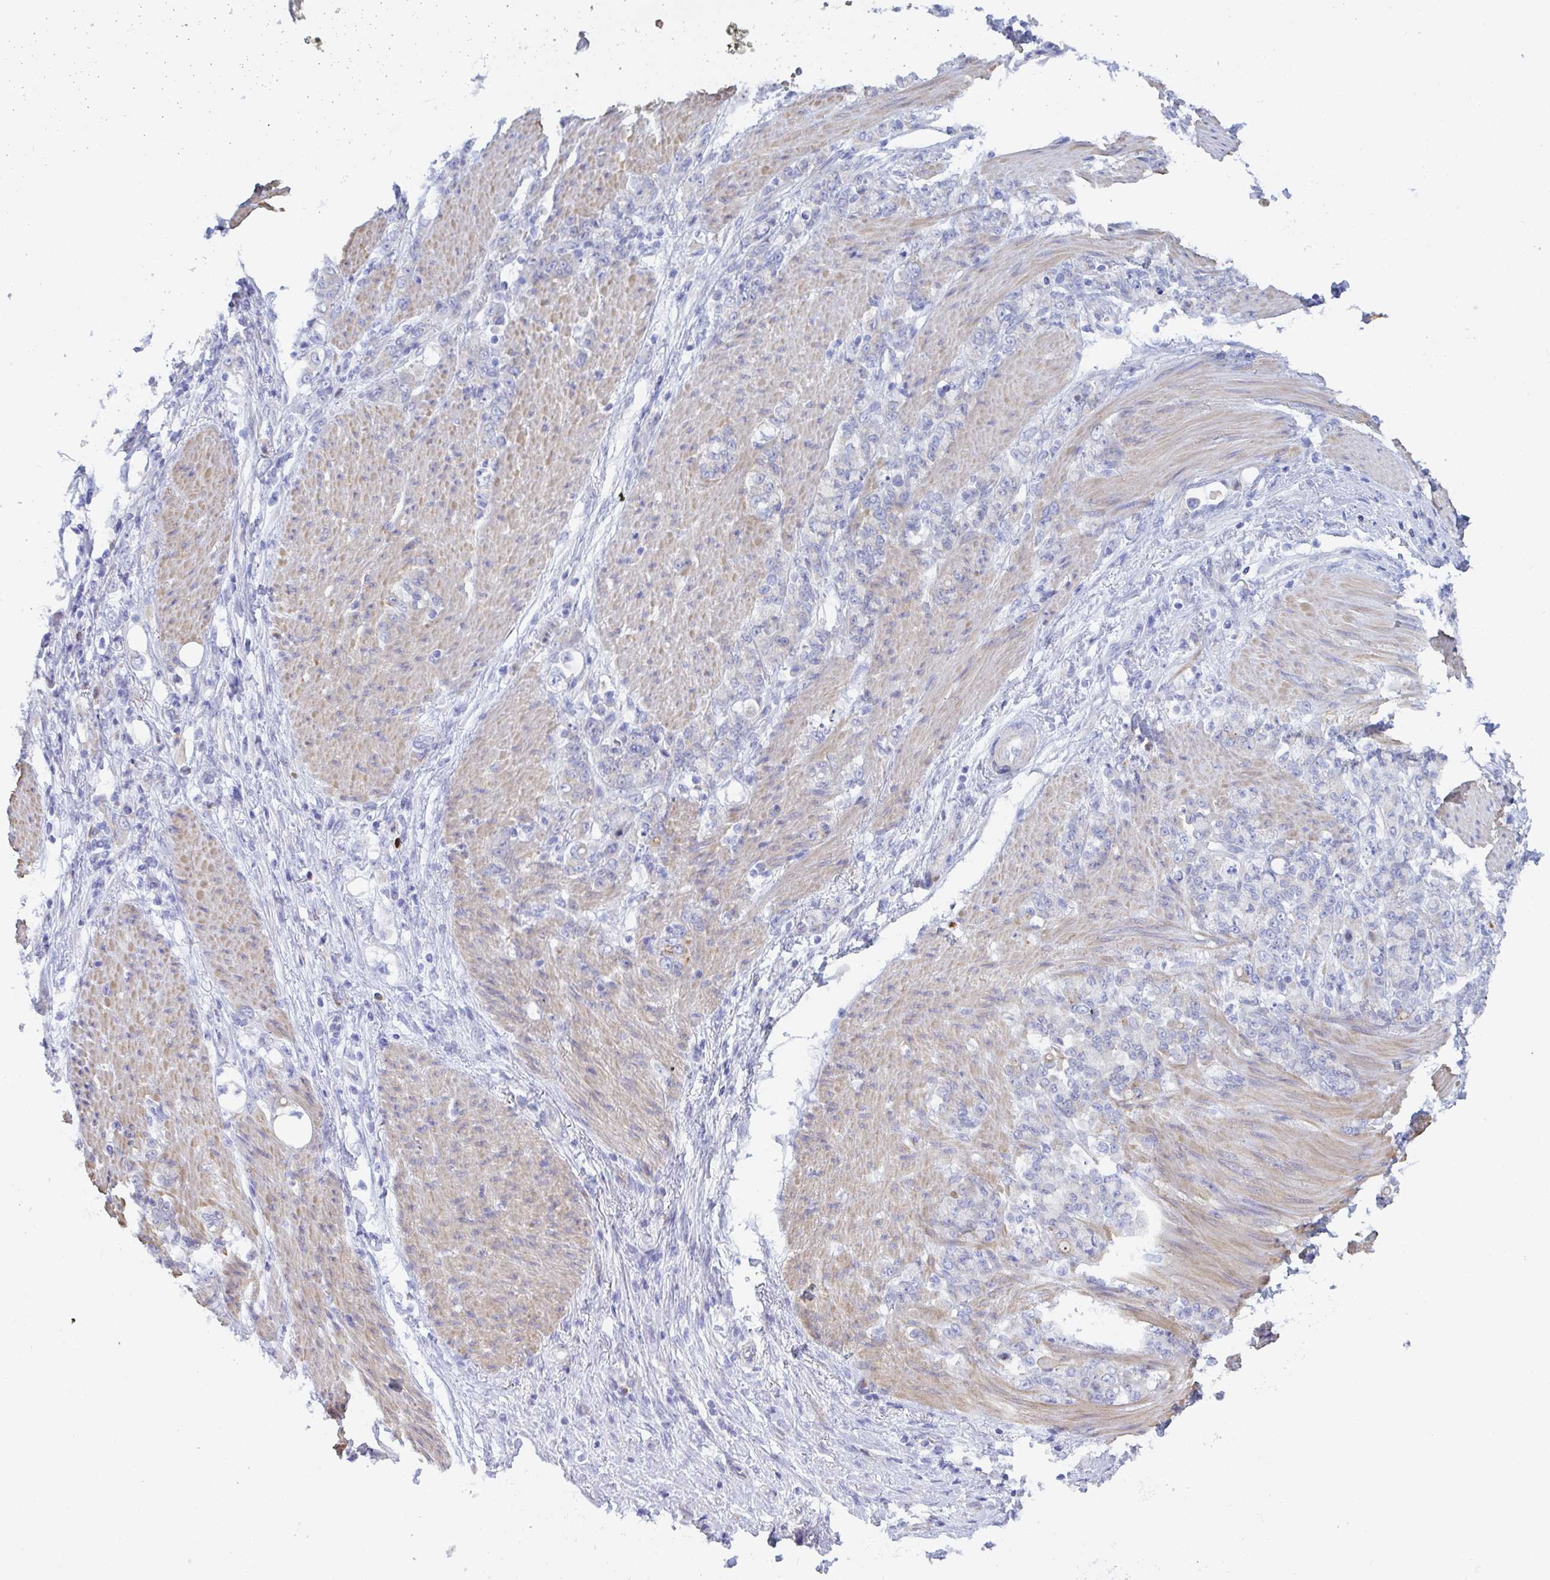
{"staining": {"intensity": "weak", "quantity": "<25%", "location": "cytoplasmic/membranous"}, "tissue": "stomach cancer", "cell_type": "Tumor cells", "image_type": "cancer", "snomed": [{"axis": "morphology", "description": "Adenocarcinoma, NOS"}, {"axis": "topography", "description": "Stomach"}], "caption": "DAB (3,3'-diaminobenzidine) immunohistochemical staining of human adenocarcinoma (stomach) exhibits no significant staining in tumor cells.", "gene": "CEP170B", "patient": {"sex": "female", "age": 79}}